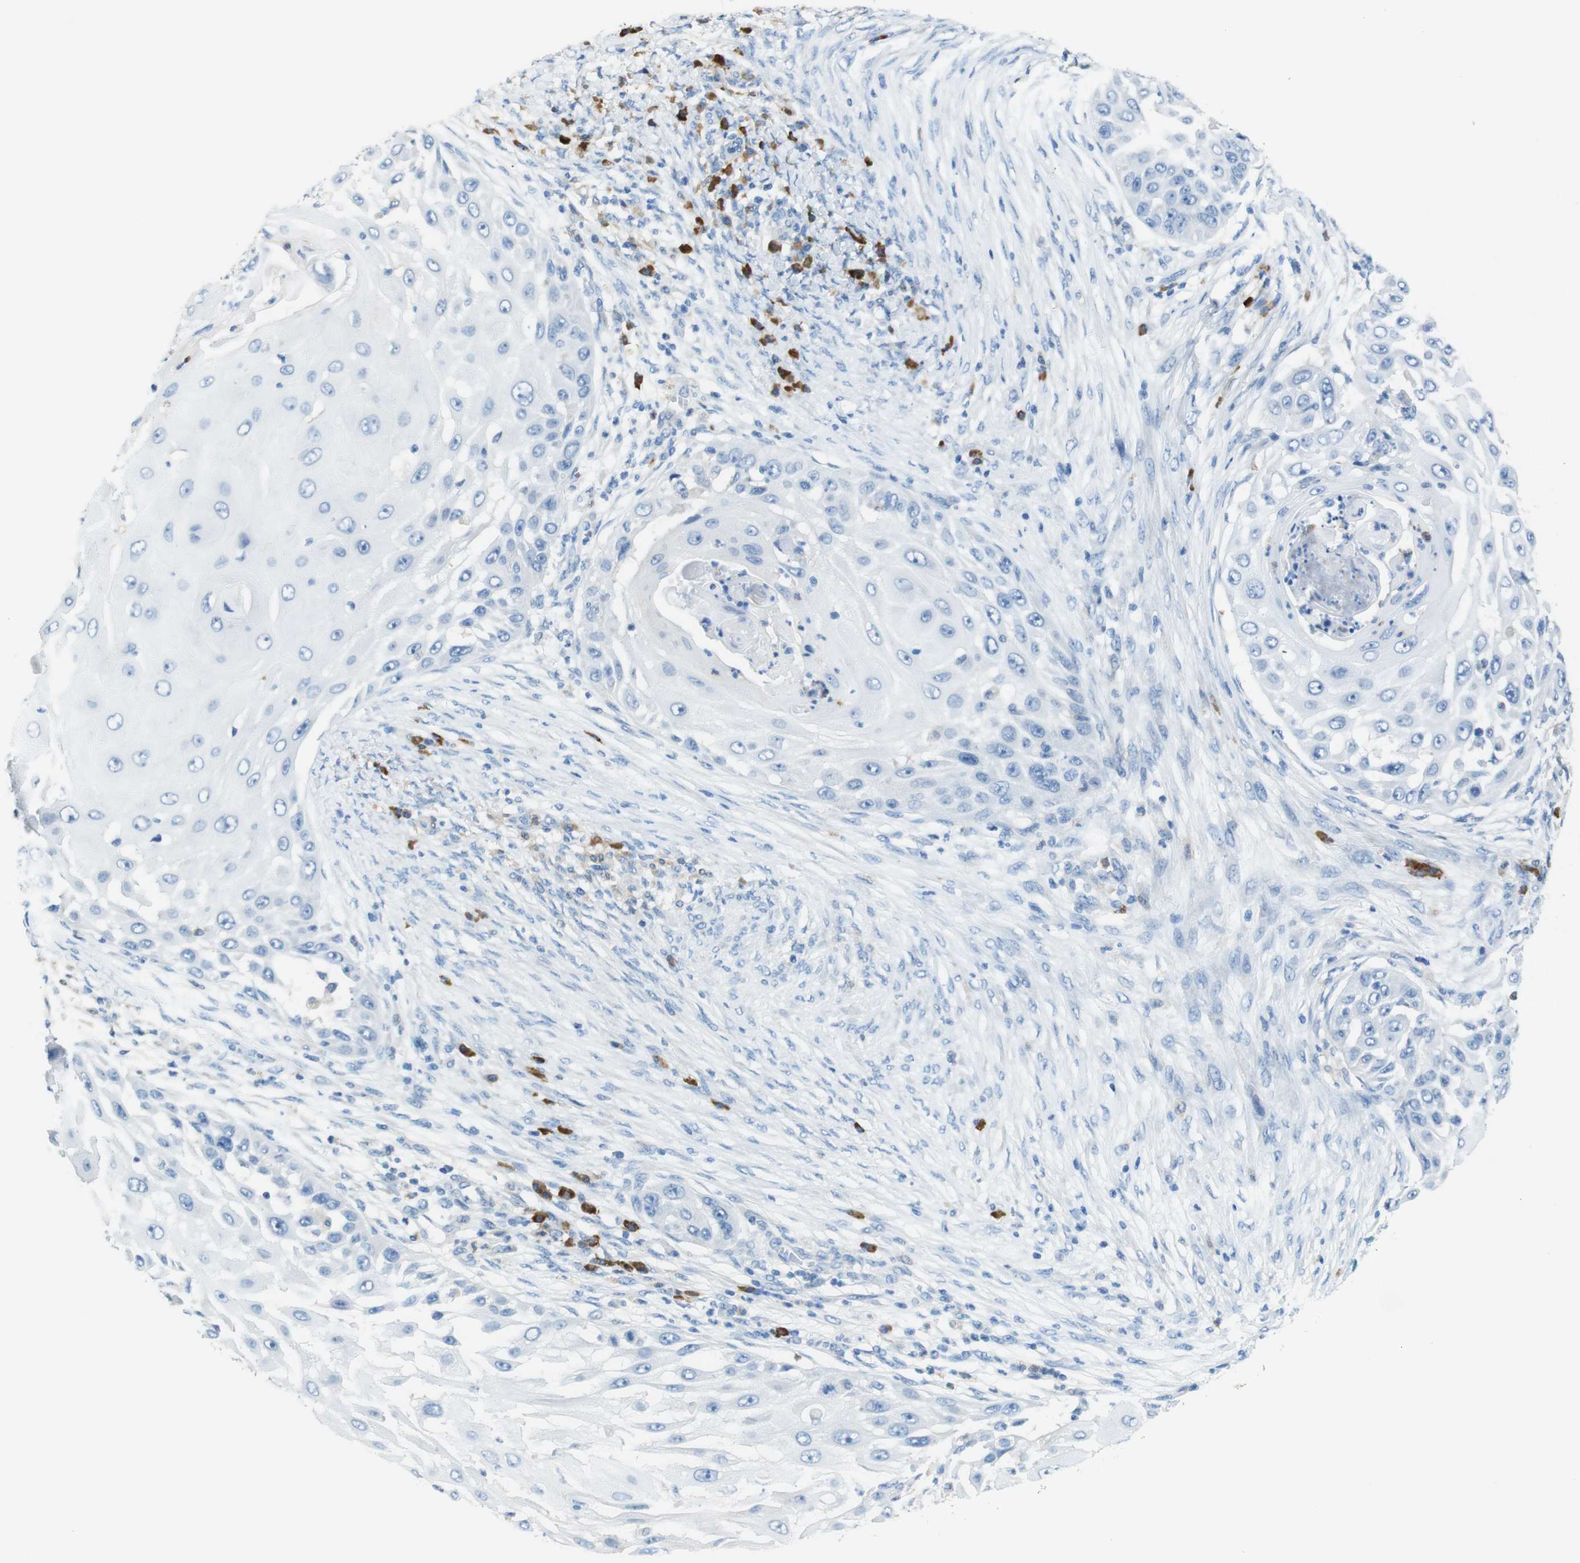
{"staining": {"intensity": "negative", "quantity": "none", "location": "none"}, "tissue": "skin cancer", "cell_type": "Tumor cells", "image_type": "cancer", "snomed": [{"axis": "morphology", "description": "Squamous cell carcinoma, NOS"}, {"axis": "topography", "description": "Skin"}], "caption": "Immunohistochemical staining of human skin cancer displays no significant expression in tumor cells.", "gene": "CLMN", "patient": {"sex": "female", "age": 44}}